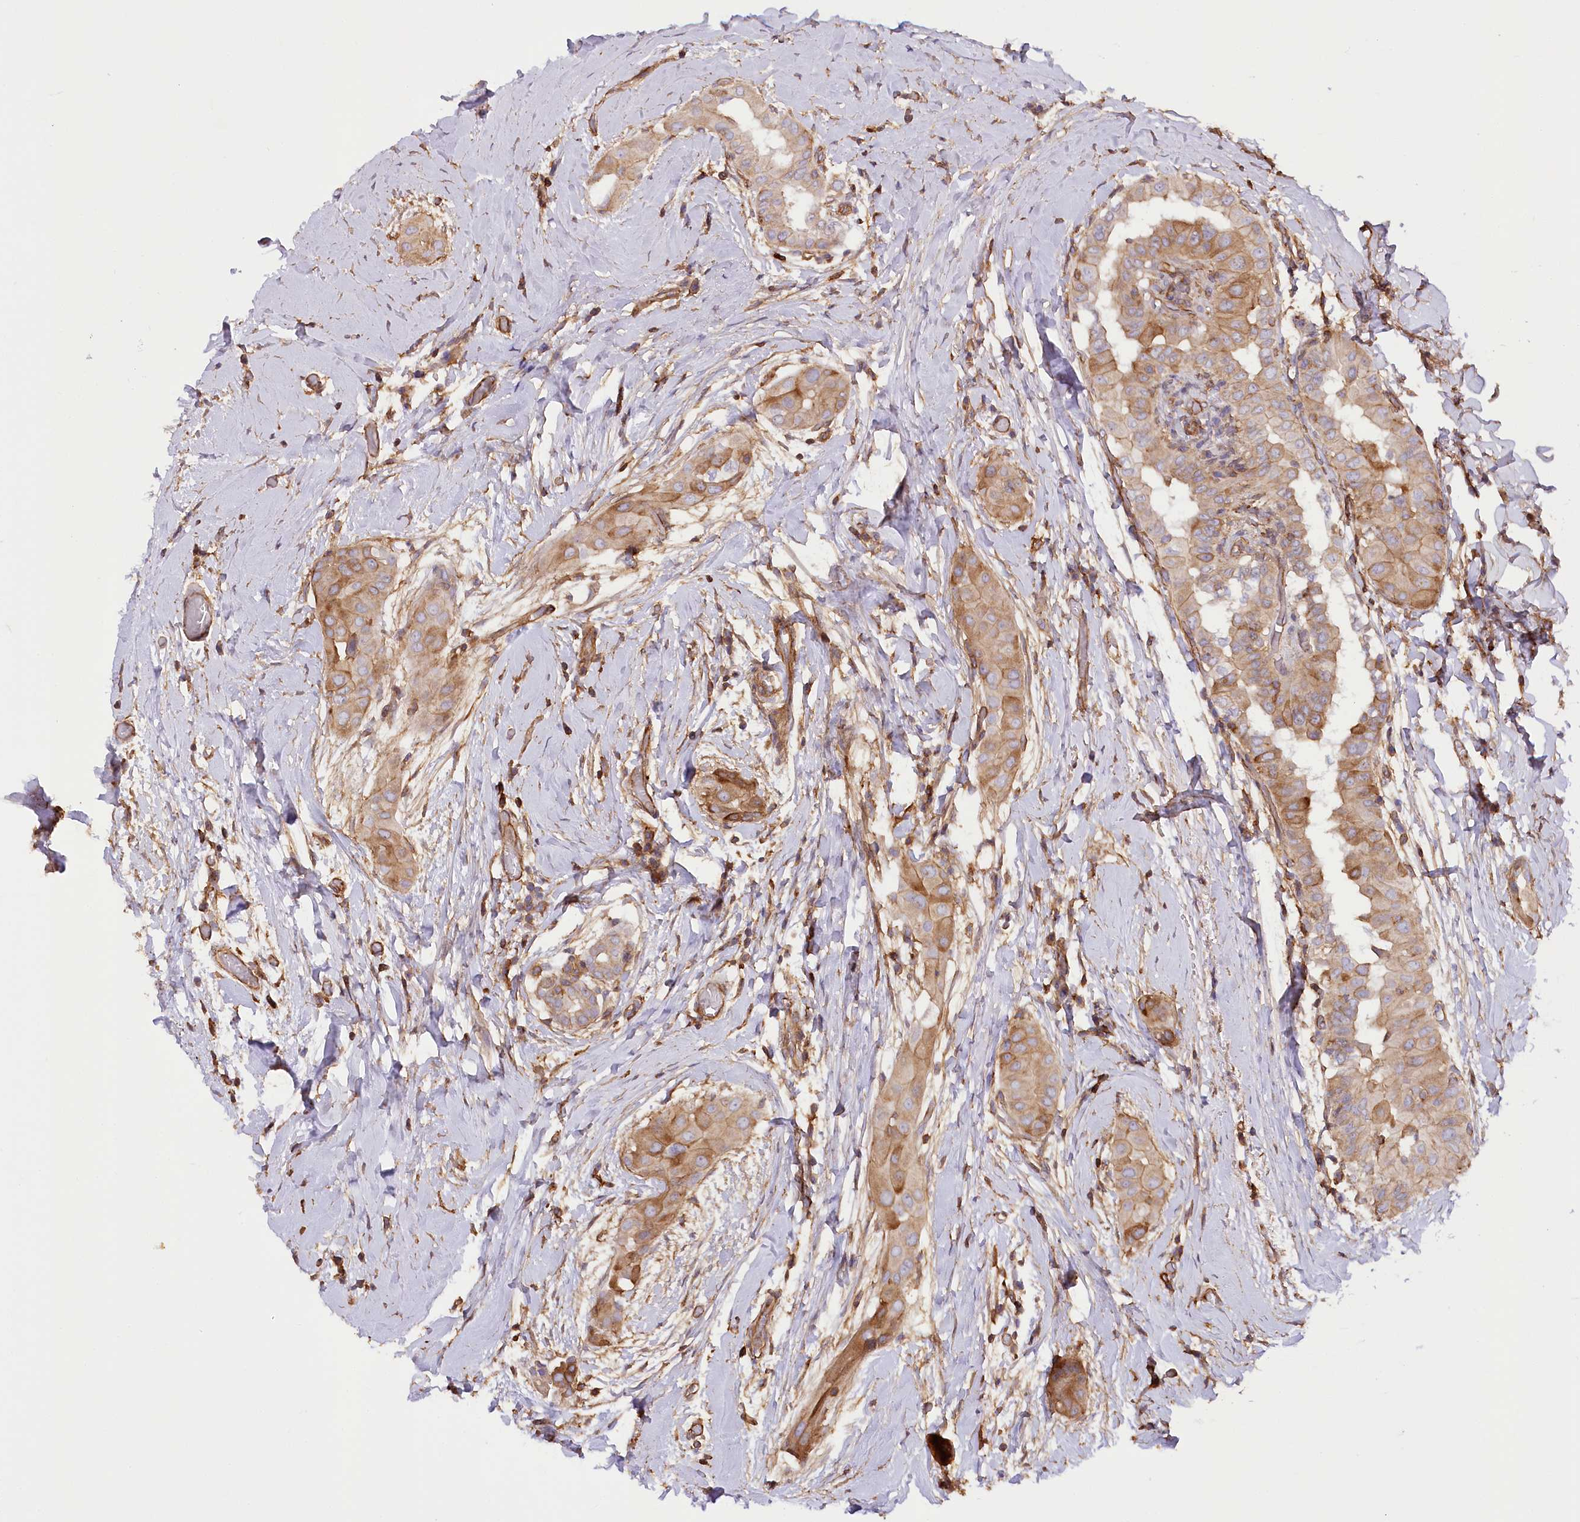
{"staining": {"intensity": "moderate", "quantity": ">75%", "location": "cytoplasmic/membranous"}, "tissue": "thyroid cancer", "cell_type": "Tumor cells", "image_type": "cancer", "snomed": [{"axis": "morphology", "description": "Papillary adenocarcinoma, NOS"}, {"axis": "topography", "description": "Thyroid gland"}], "caption": "About >75% of tumor cells in human thyroid cancer exhibit moderate cytoplasmic/membranous protein expression as visualized by brown immunohistochemical staining.", "gene": "SYNPO2", "patient": {"sex": "male", "age": 33}}